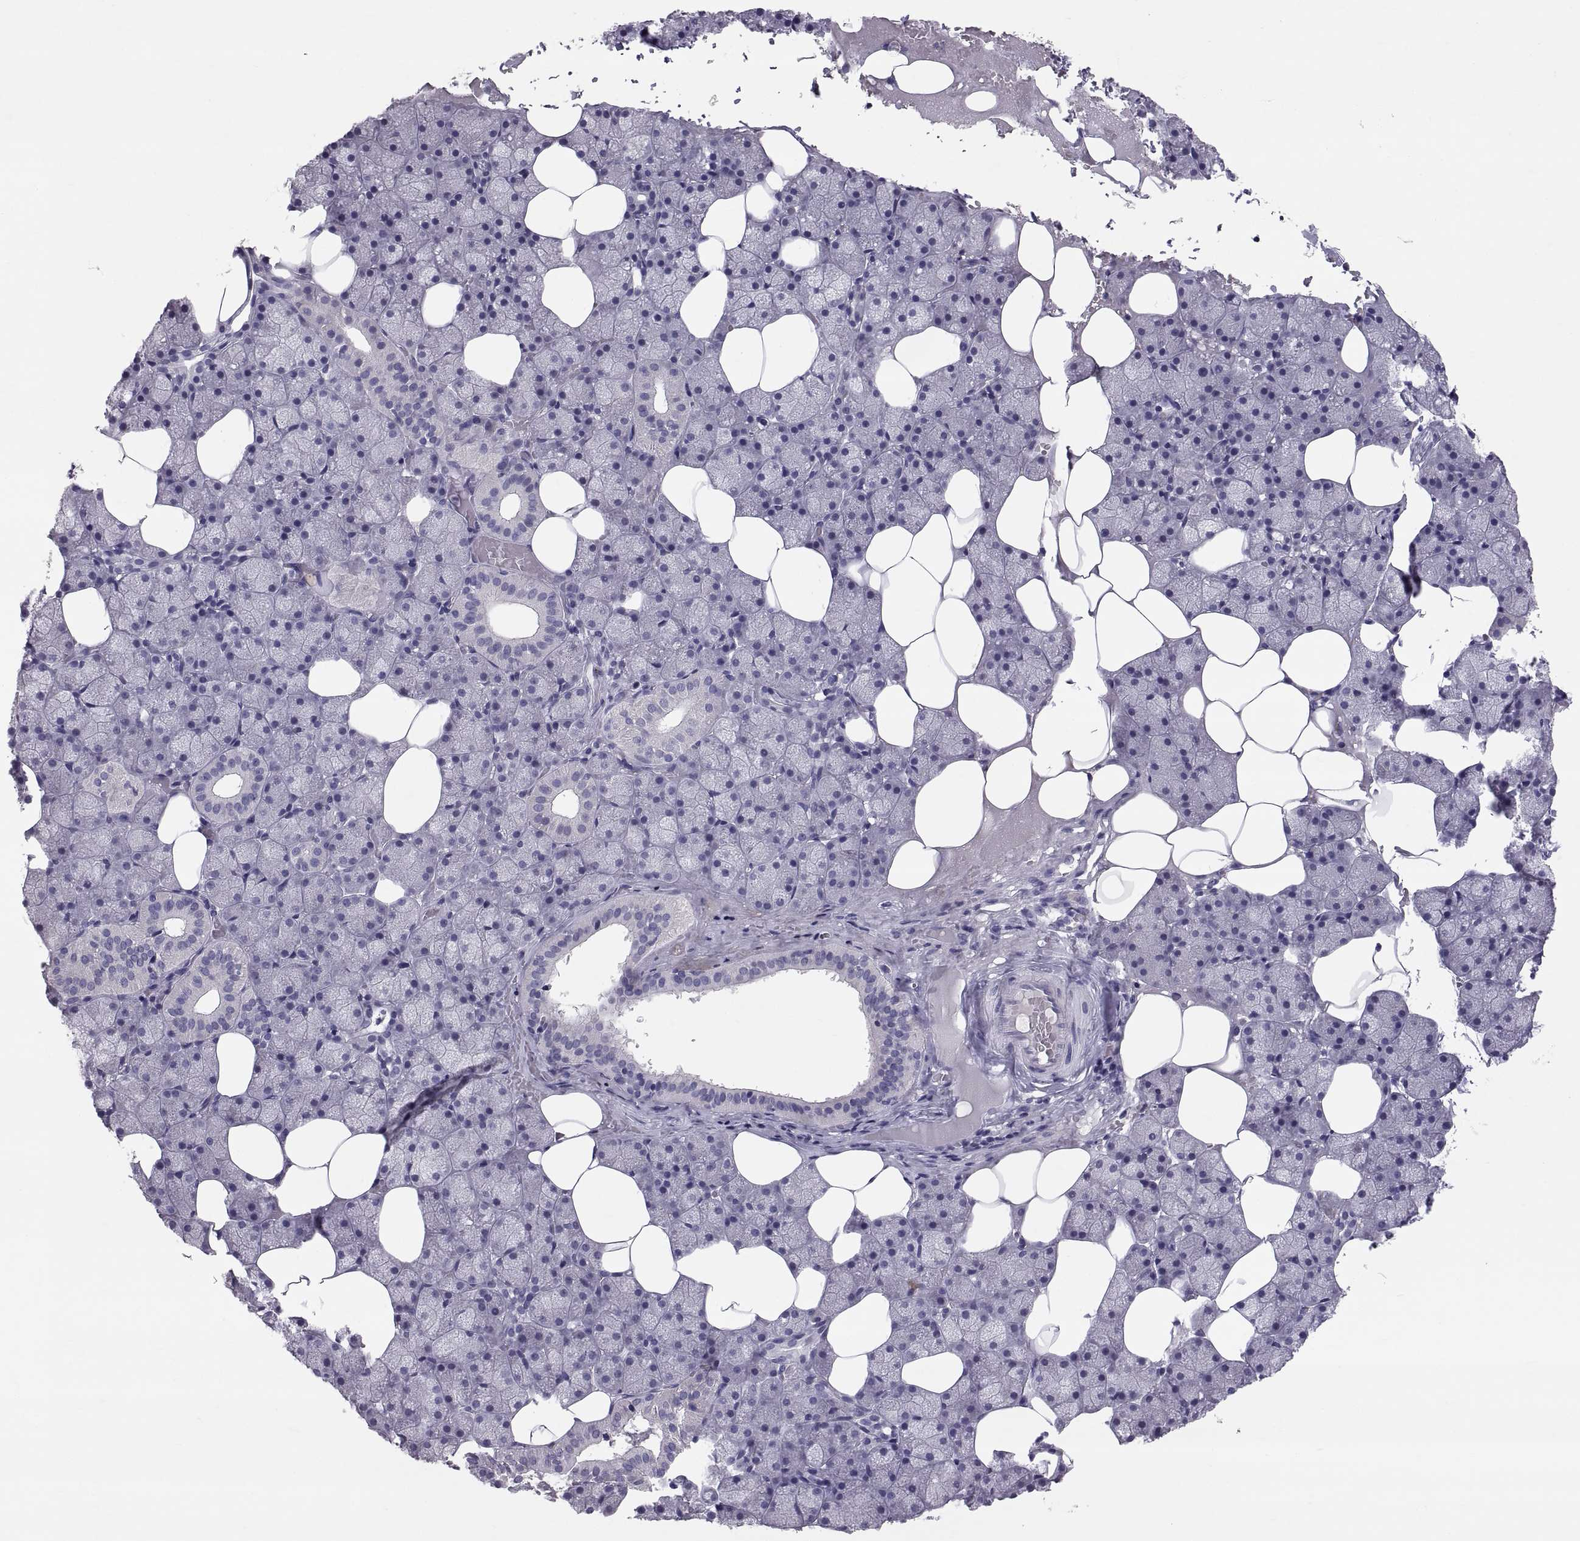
{"staining": {"intensity": "negative", "quantity": "none", "location": "none"}, "tissue": "salivary gland", "cell_type": "Glandular cells", "image_type": "normal", "snomed": [{"axis": "morphology", "description": "Normal tissue, NOS"}, {"axis": "topography", "description": "Salivary gland"}], "caption": "Glandular cells are negative for brown protein staining in benign salivary gland. (DAB (3,3'-diaminobenzidine) IHC, high magnification).", "gene": "PTN", "patient": {"sex": "male", "age": 38}}